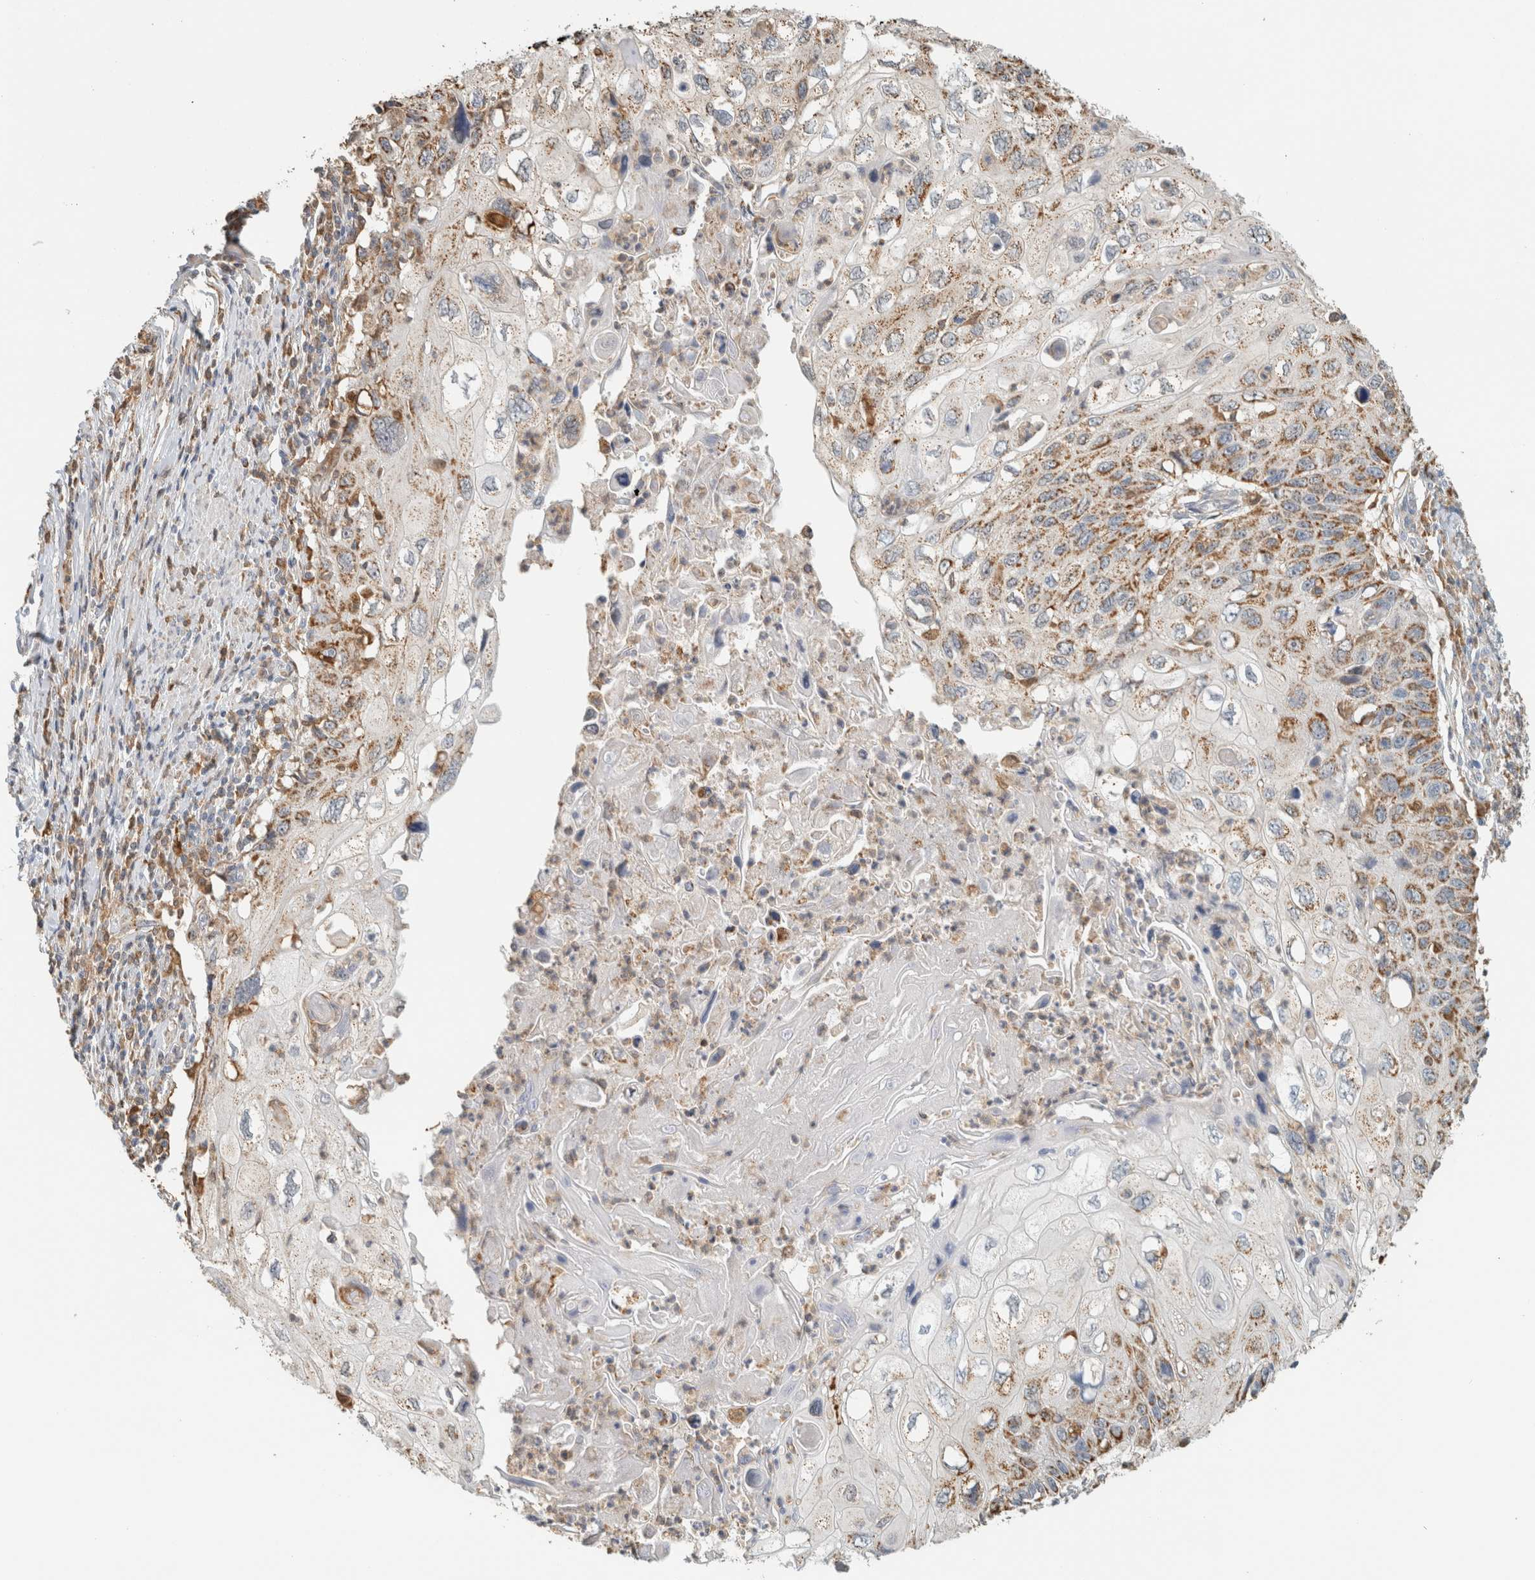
{"staining": {"intensity": "moderate", "quantity": ">75%", "location": "cytoplasmic/membranous"}, "tissue": "cervical cancer", "cell_type": "Tumor cells", "image_type": "cancer", "snomed": [{"axis": "morphology", "description": "Squamous cell carcinoma, NOS"}, {"axis": "topography", "description": "Cervix"}], "caption": "Moderate cytoplasmic/membranous protein expression is seen in about >75% of tumor cells in cervical cancer (squamous cell carcinoma). The protein of interest is stained brown, and the nuclei are stained in blue (DAB IHC with brightfield microscopy, high magnification).", "gene": "CAPG", "patient": {"sex": "female", "age": 70}}